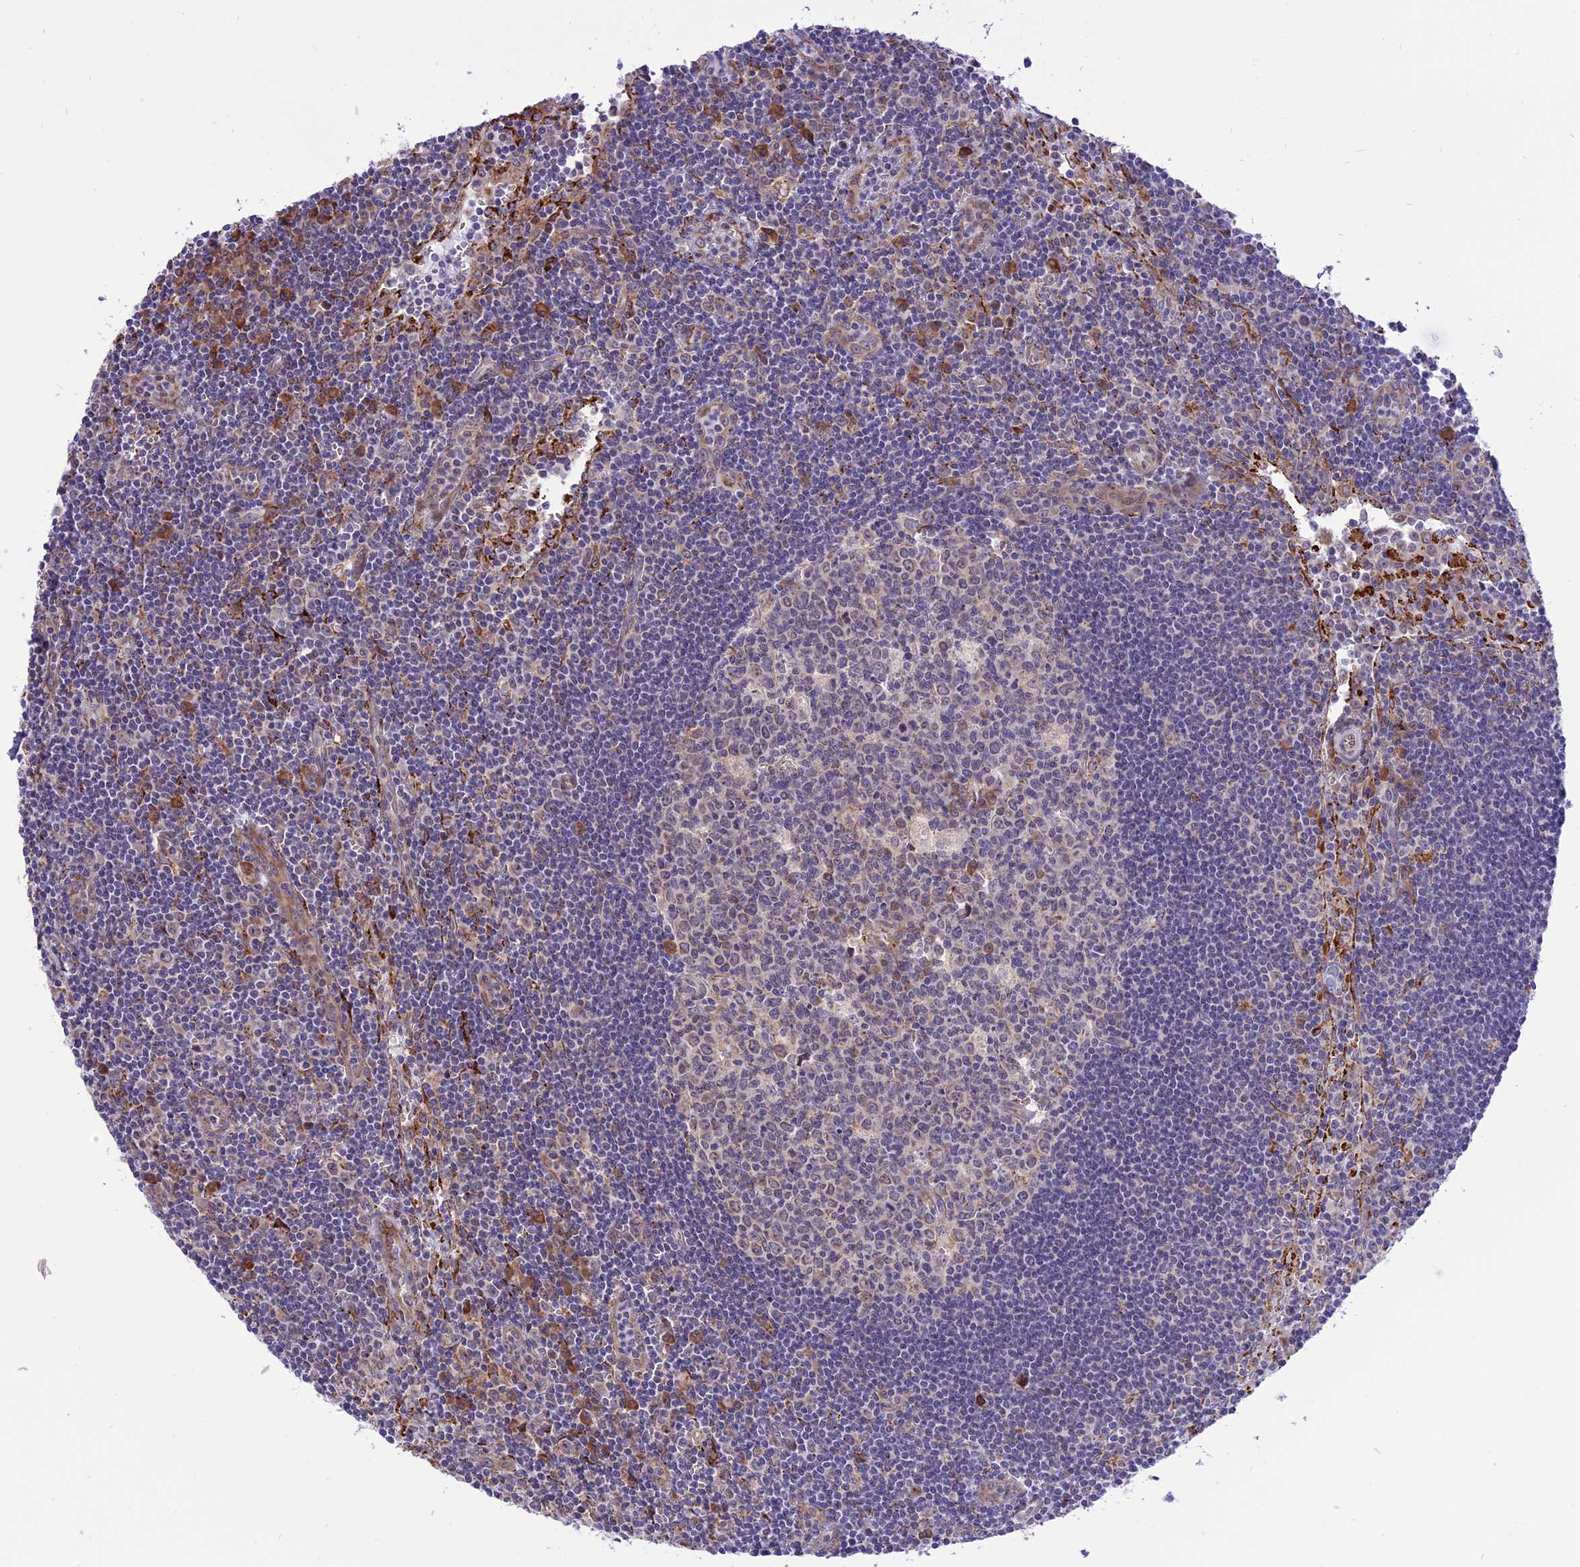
{"staining": {"intensity": "moderate", "quantity": "<25%", "location": "nuclear"}, "tissue": "lymph node", "cell_type": "Germinal center cells", "image_type": "normal", "snomed": [{"axis": "morphology", "description": "Normal tissue, NOS"}, {"axis": "topography", "description": "Lymph node"}], "caption": "A histopathology image of human lymph node stained for a protein reveals moderate nuclear brown staining in germinal center cells.", "gene": "ARMCX6", "patient": {"sex": "female", "age": 32}}